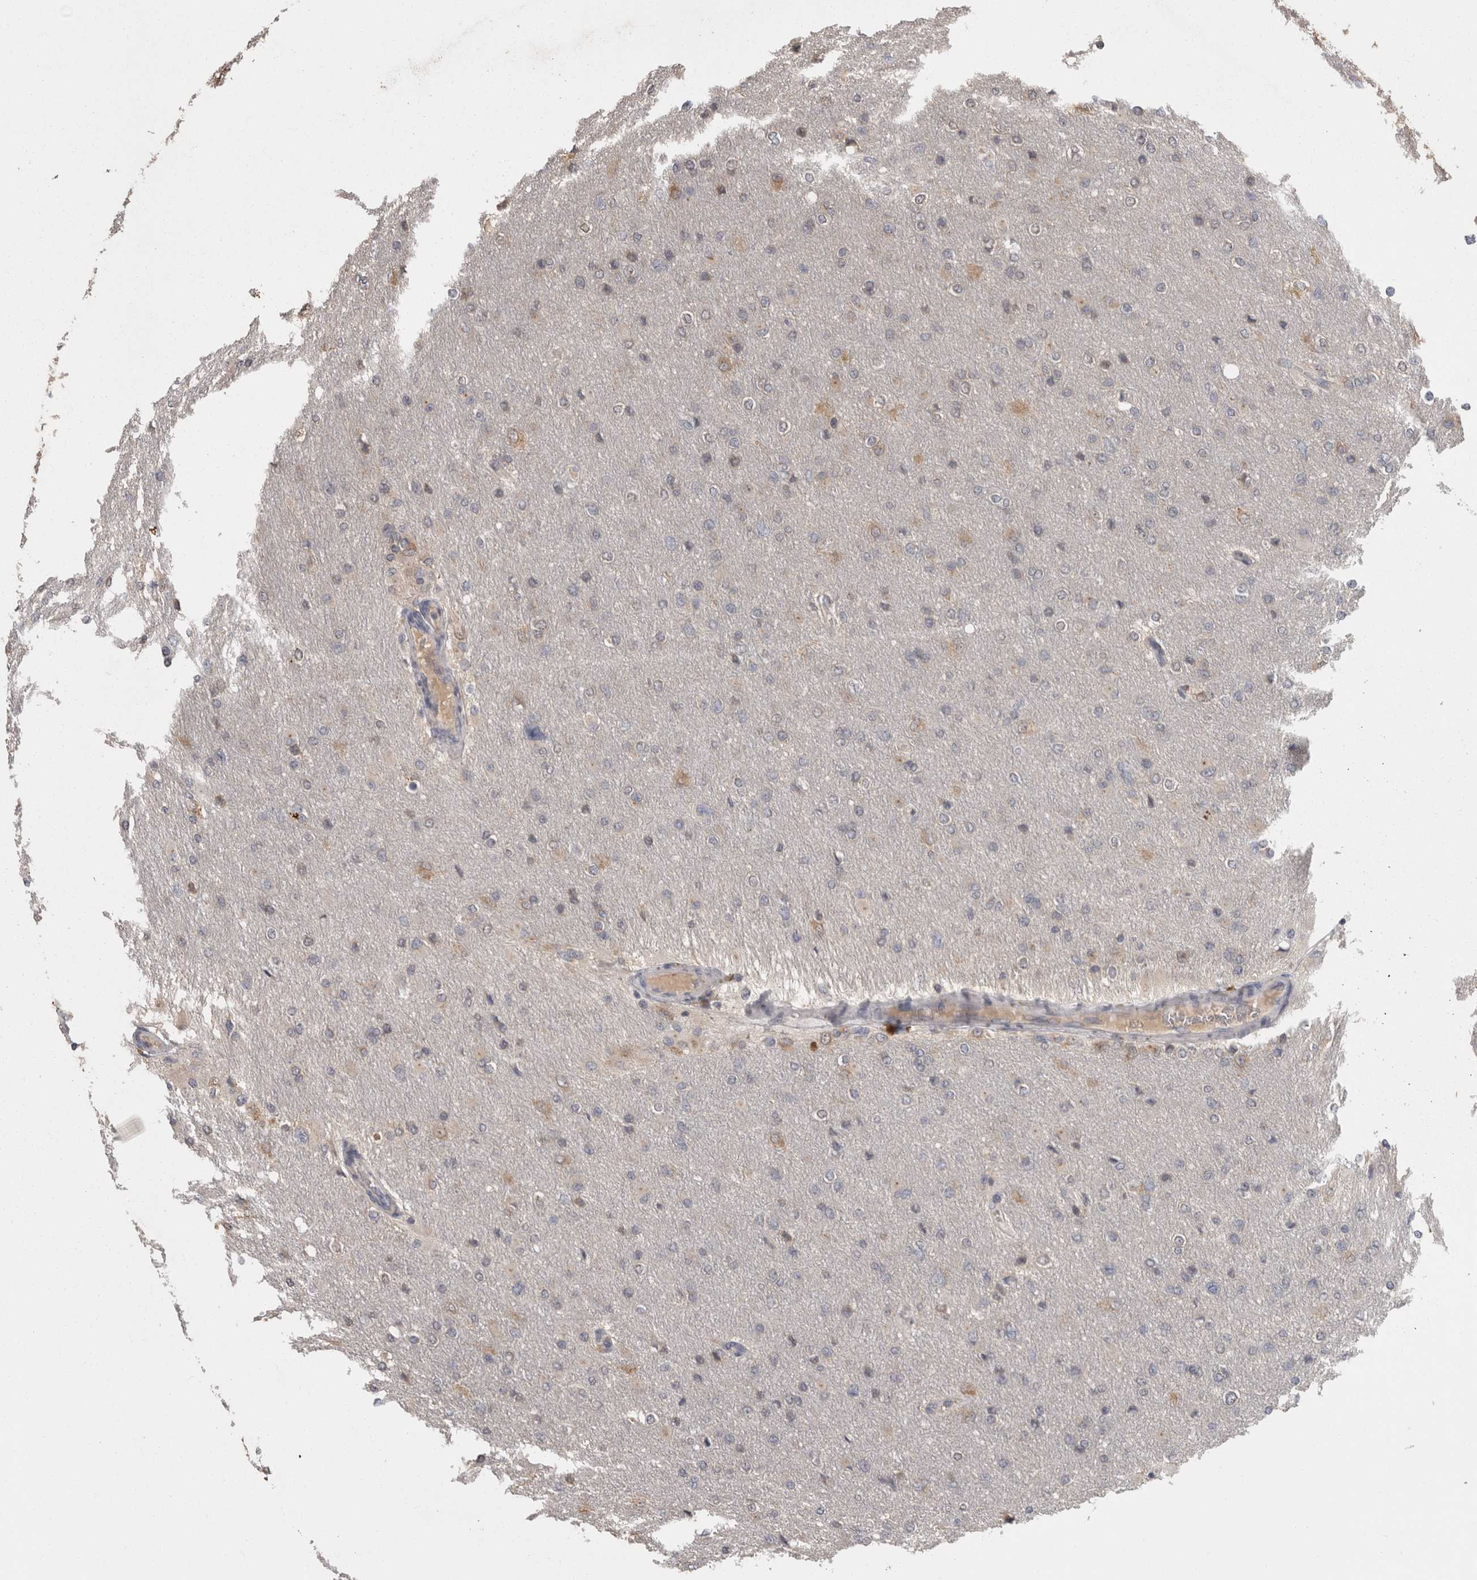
{"staining": {"intensity": "weak", "quantity": "<25%", "location": "cytoplasmic/membranous"}, "tissue": "glioma", "cell_type": "Tumor cells", "image_type": "cancer", "snomed": [{"axis": "morphology", "description": "Glioma, malignant, High grade"}, {"axis": "topography", "description": "Cerebral cortex"}], "caption": "Malignant glioma (high-grade) stained for a protein using immunohistochemistry (IHC) displays no staining tumor cells.", "gene": "PCM1", "patient": {"sex": "female", "age": 36}}